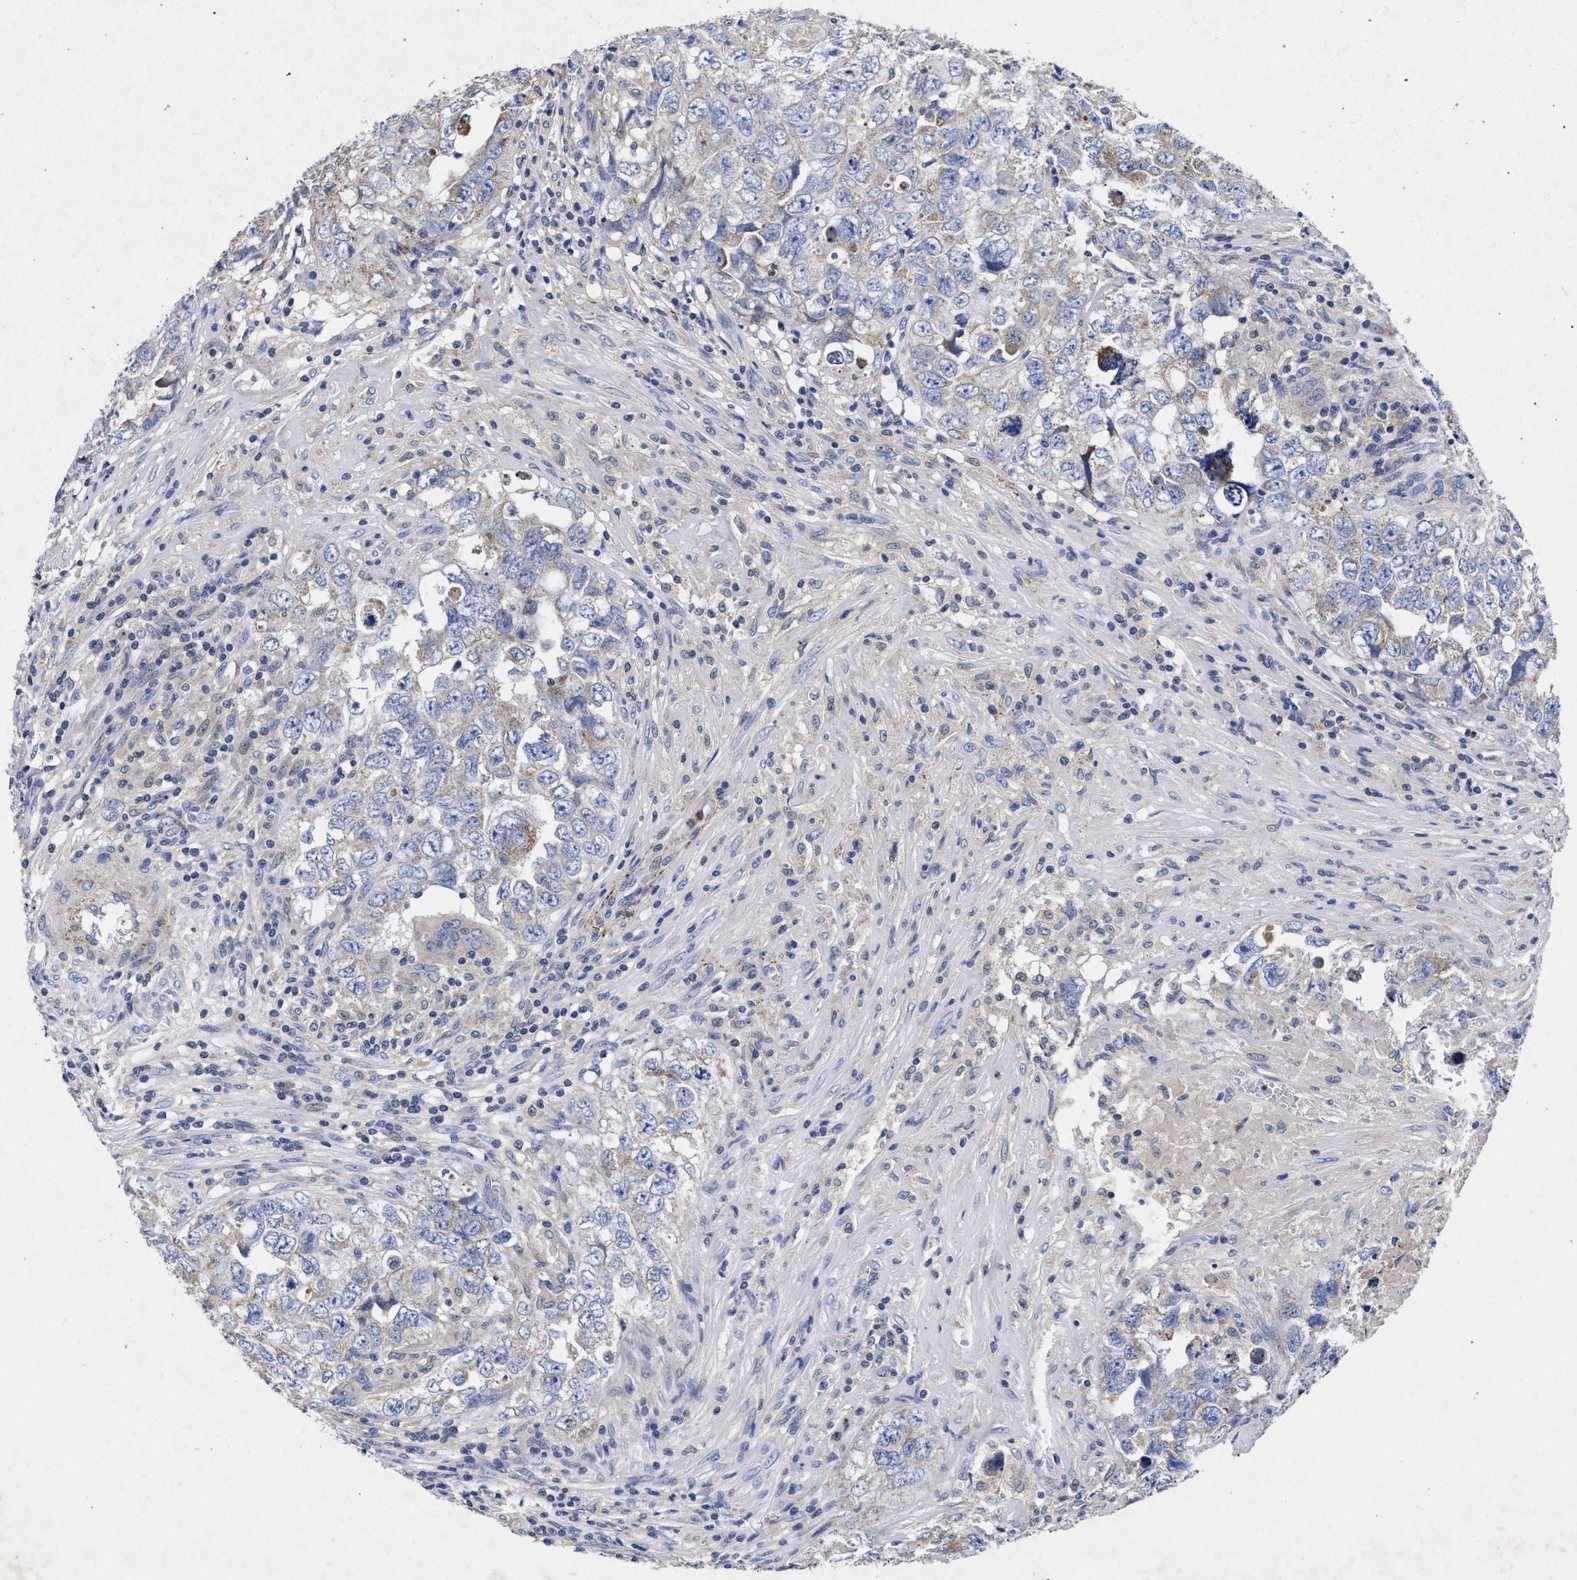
{"staining": {"intensity": "weak", "quantity": "<25%", "location": "cytoplasmic/membranous"}, "tissue": "testis cancer", "cell_type": "Tumor cells", "image_type": "cancer", "snomed": [{"axis": "morphology", "description": "Seminoma, NOS"}, {"axis": "morphology", "description": "Carcinoma, Embryonal, NOS"}, {"axis": "topography", "description": "Testis"}], "caption": "DAB (3,3'-diaminobenzidine) immunohistochemical staining of testis cancer reveals no significant staining in tumor cells.", "gene": "HSD17B14", "patient": {"sex": "male", "age": 43}}